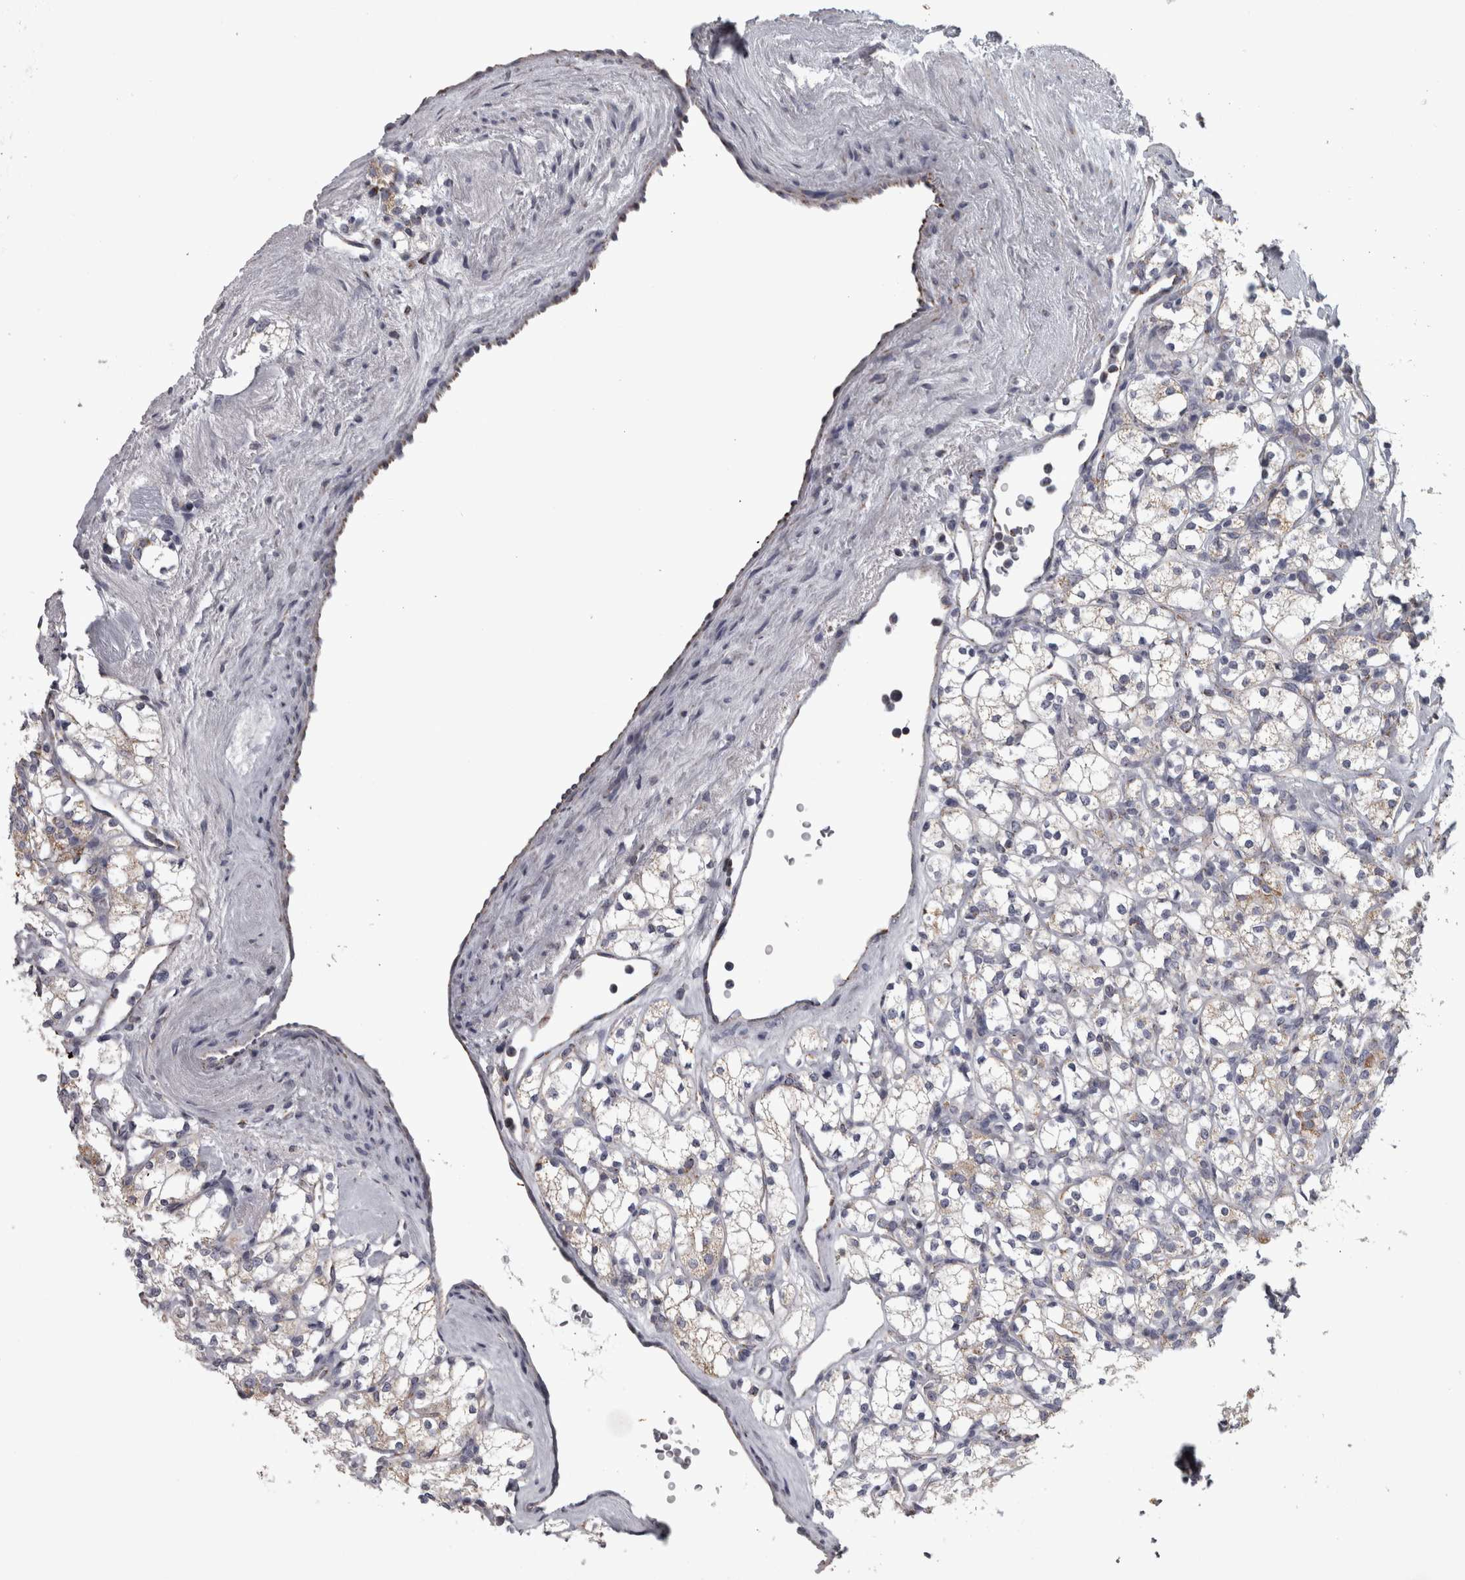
{"staining": {"intensity": "weak", "quantity": "25%-75%", "location": "cytoplasmic/membranous"}, "tissue": "renal cancer", "cell_type": "Tumor cells", "image_type": "cancer", "snomed": [{"axis": "morphology", "description": "Adenocarcinoma, NOS"}, {"axis": "topography", "description": "Kidney"}], "caption": "This photomicrograph exhibits IHC staining of human renal cancer (adenocarcinoma), with low weak cytoplasmic/membranous positivity in approximately 25%-75% of tumor cells.", "gene": "DBT", "patient": {"sex": "male", "age": 77}}